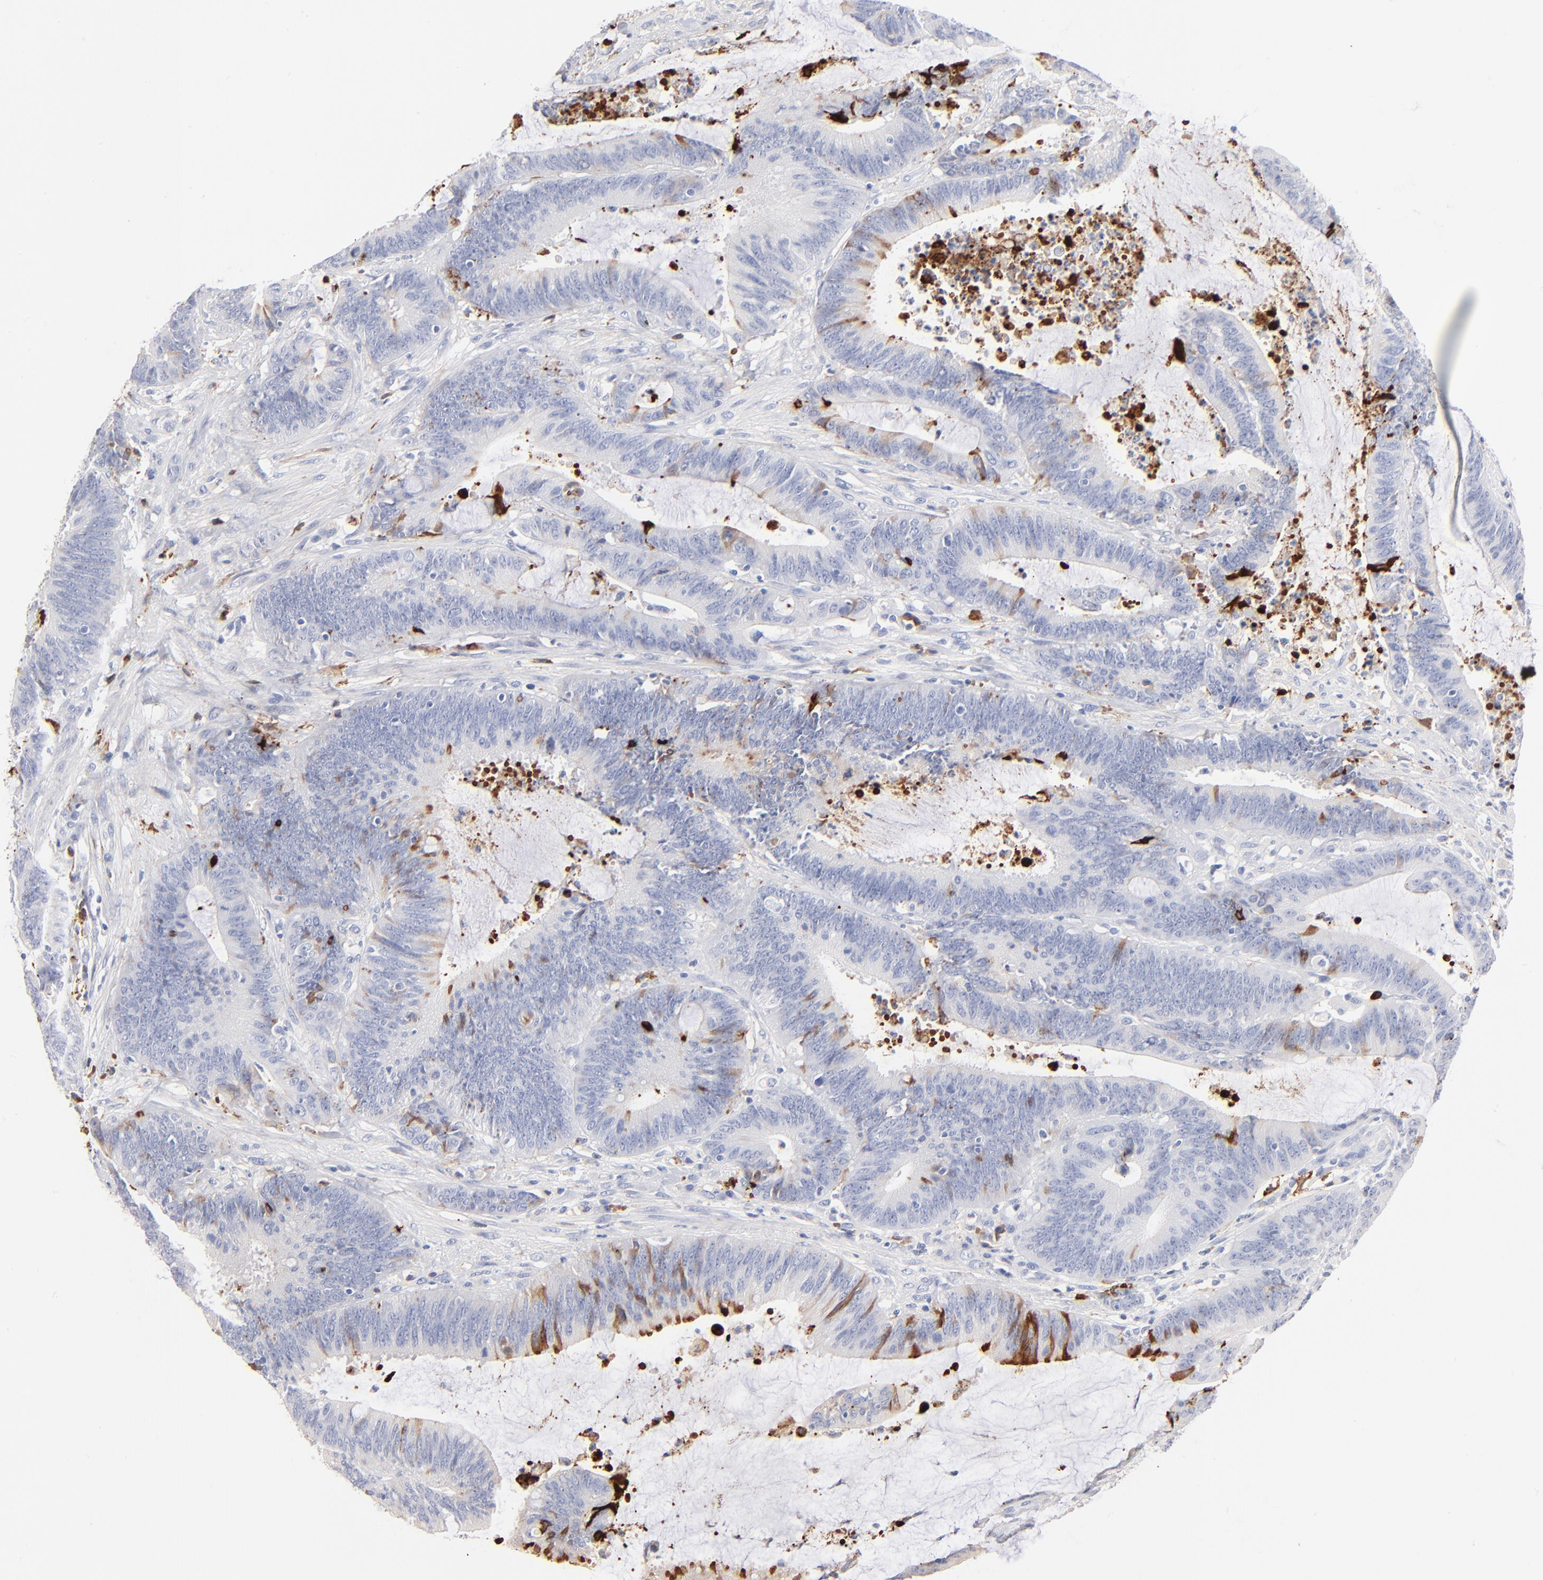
{"staining": {"intensity": "negative", "quantity": "none", "location": "none"}, "tissue": "colorectal cancer", "cell_type": "Tumor cells", "image_type": "cancer", "snomed": [{"axis": "morphology", "description": "Adenocarcinoma, NOS"}, {"axis": "topography", "description": "Rectum"}], "caption": "The histopathology image shows no significant positivity in tumor cells of colorectal adenocarcinoma.", "gene": "APOH", "patient": {"sex": "female", "age": 66}}